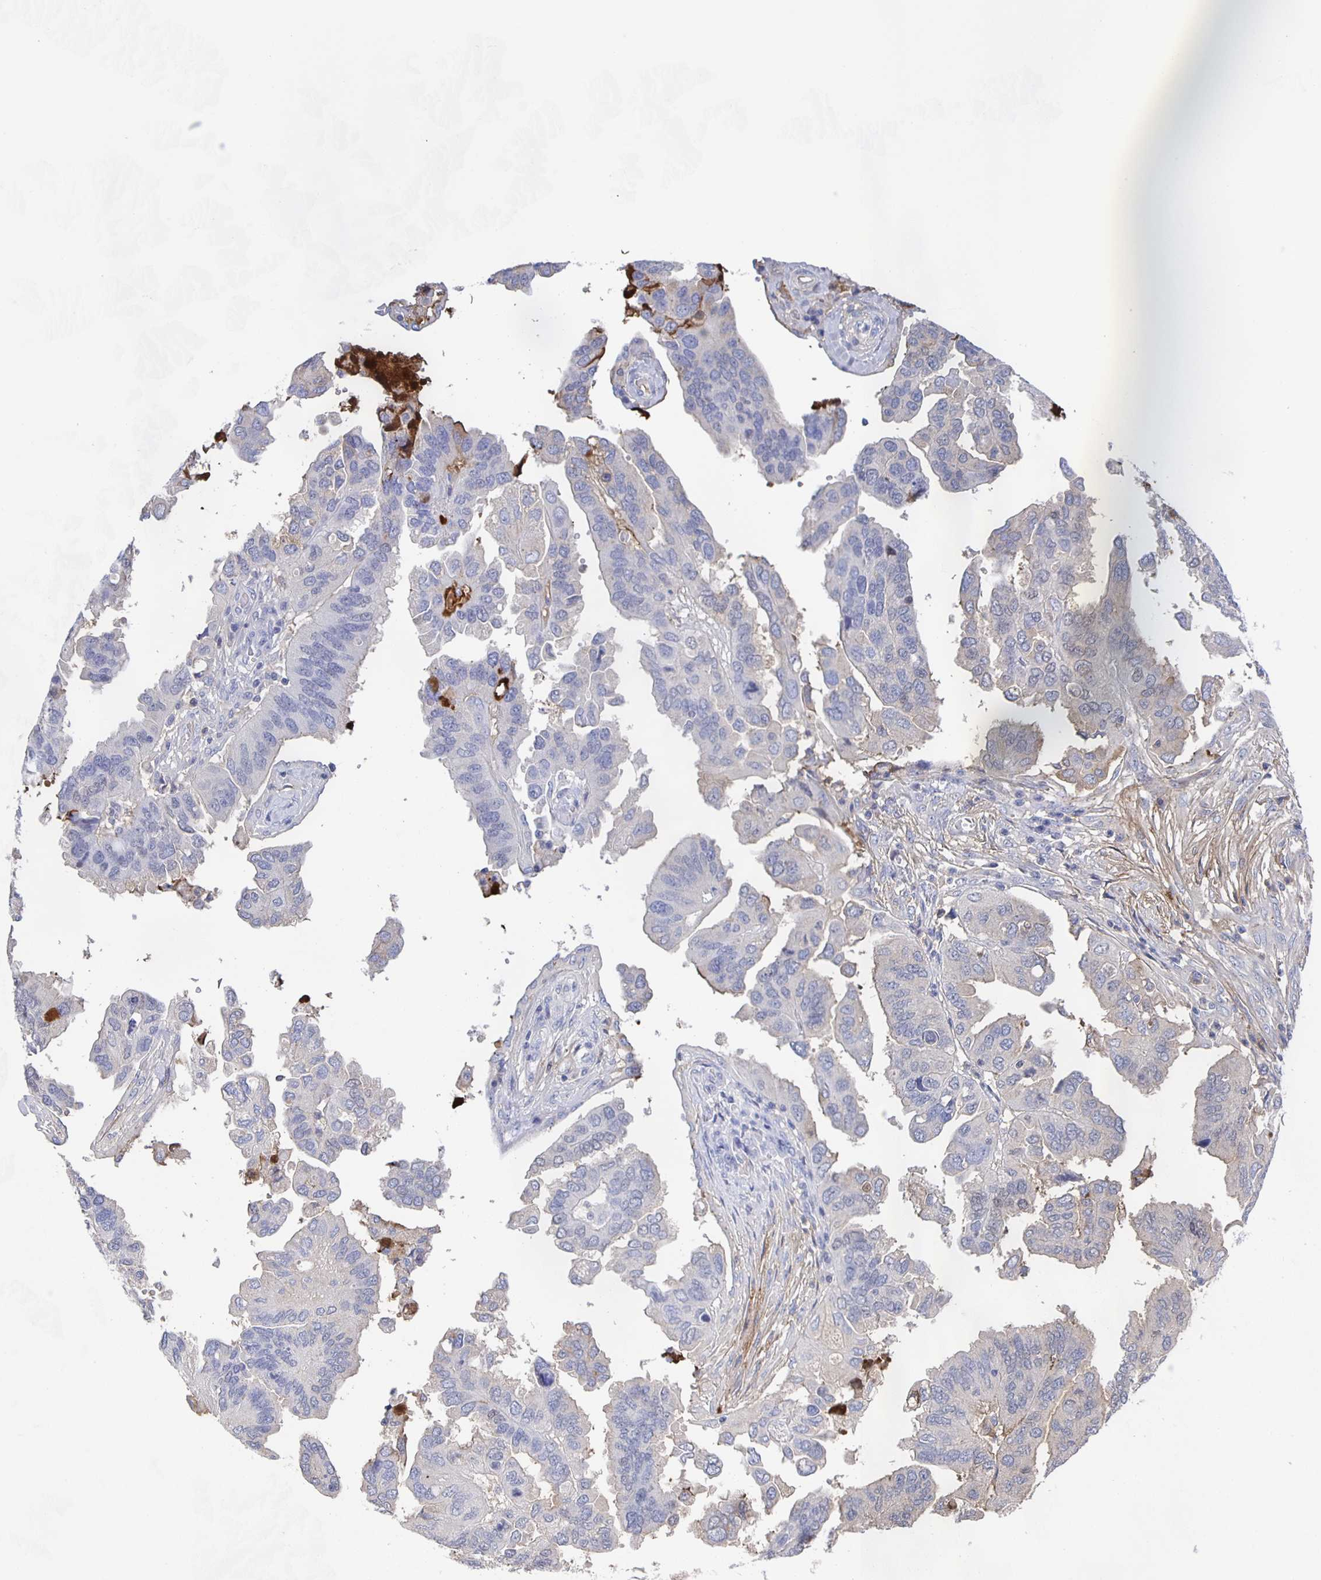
{"staining": {"intensity": "negative", "quantity": "none", "location": "none"}, "tissue": "ovarian cancer", "cell_type": "Tumor cells", "image_type": "cancer", "snomed": [{"axis": "morphology", "description": "Cystadenocarcinoma, serous, NOS"}, {"axis": "topography", "description": "Ovary"}], "caption": "Immunohistochemistry photomicrograph of neoplastic tissue: serous cystadenocarcinoma (ovarian) stained with DAB demonstrates no significant protein staining in tumor cells.", "gene": "FGA", "patient": {"sex": "female", "age": 79}}